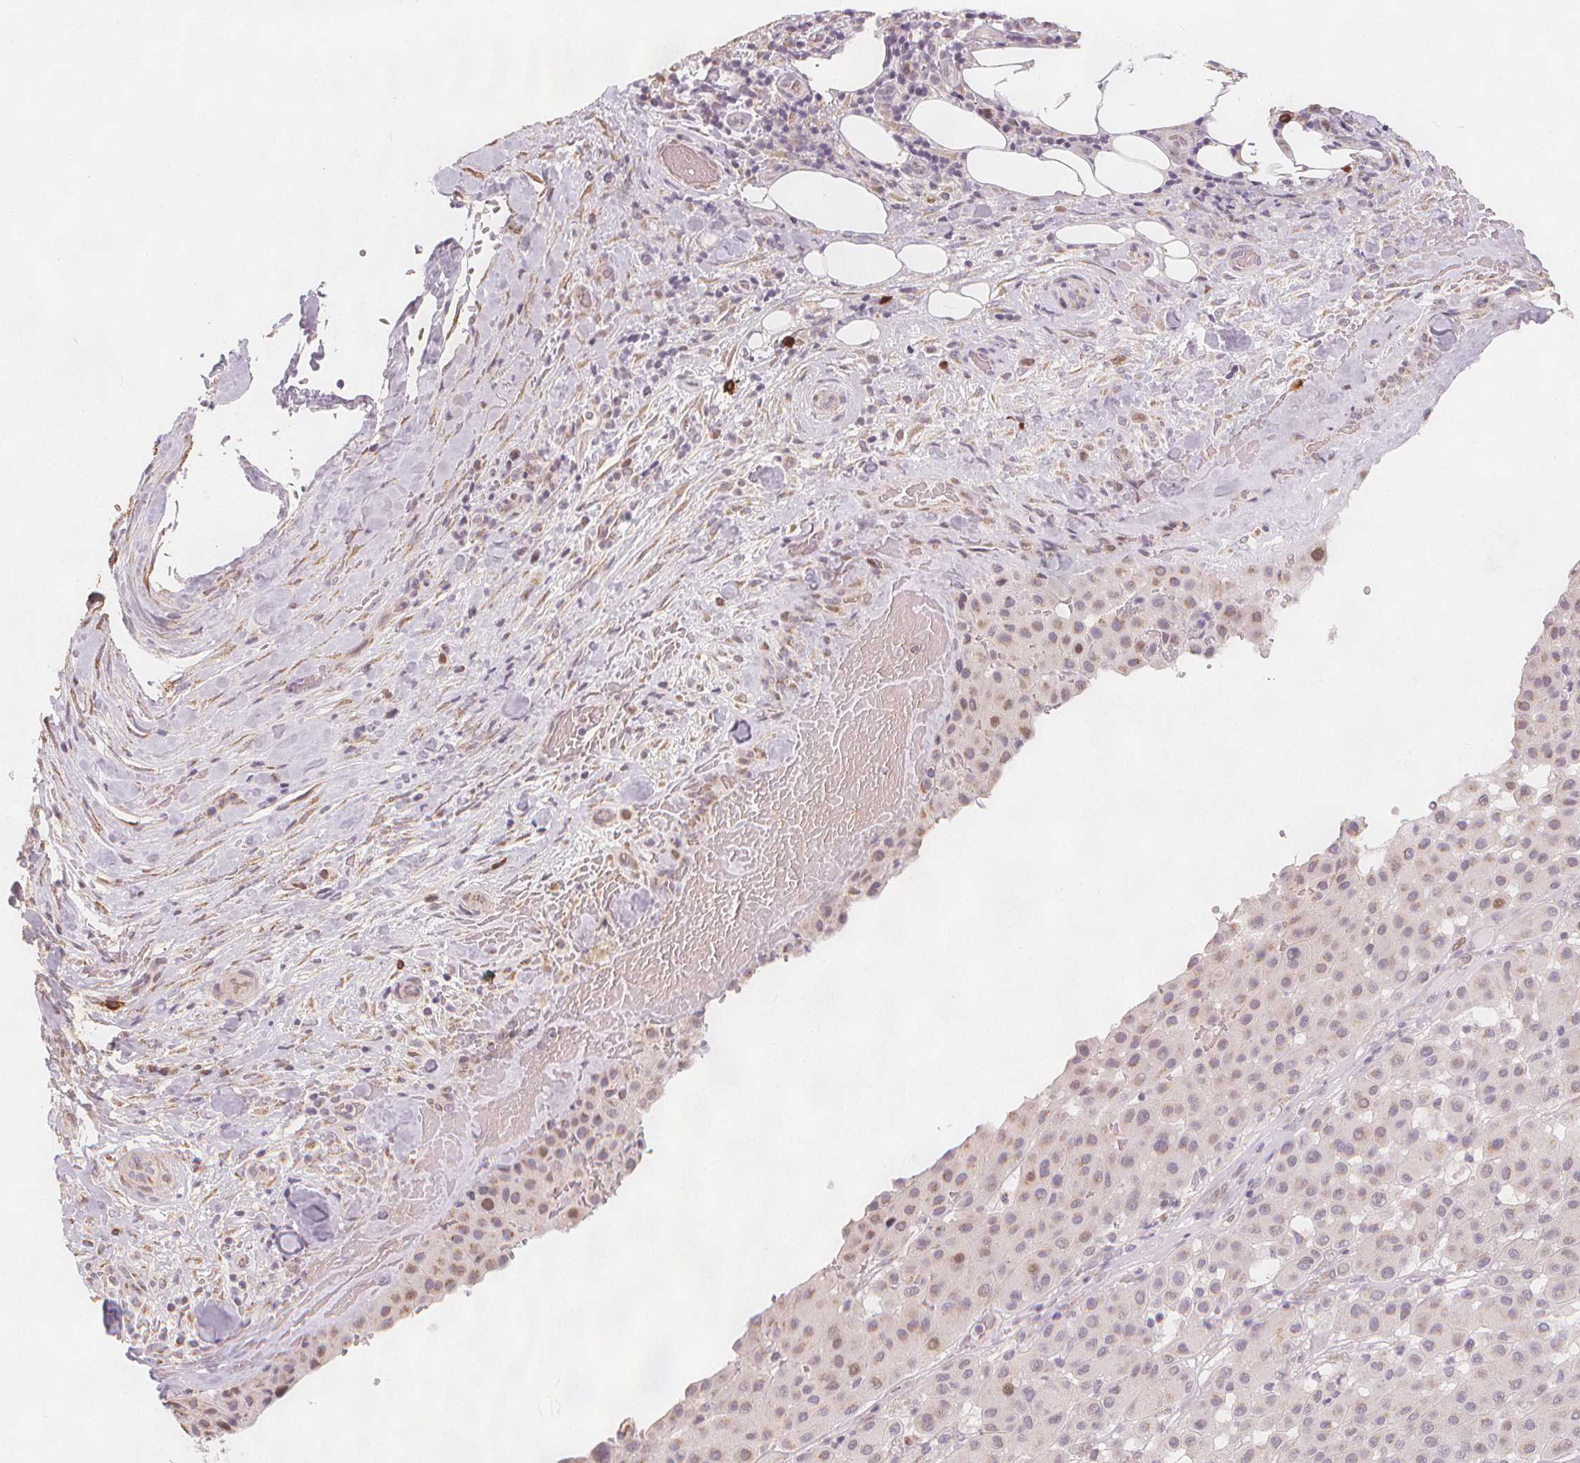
{"staining": {"intensity": "moderate", "quantity": "<25%", "location": "nuclear"}, "tissue": "melanoma", "cell_type": "Tumor cells", "image_type": "cancer", "snomed": [{"axis": "morphology", "description": "Malignant melanoma, Metastatic site"}, {"axis": "topography", "description": "Smooth muscle"}], "caption": "A brown stain highlights moderate nuclear staining of a protein in human malignant melanoma (metastatic site) tumor cells.", "gene": "TIPIN", "patient": {"sex": "male", "age": 41}}